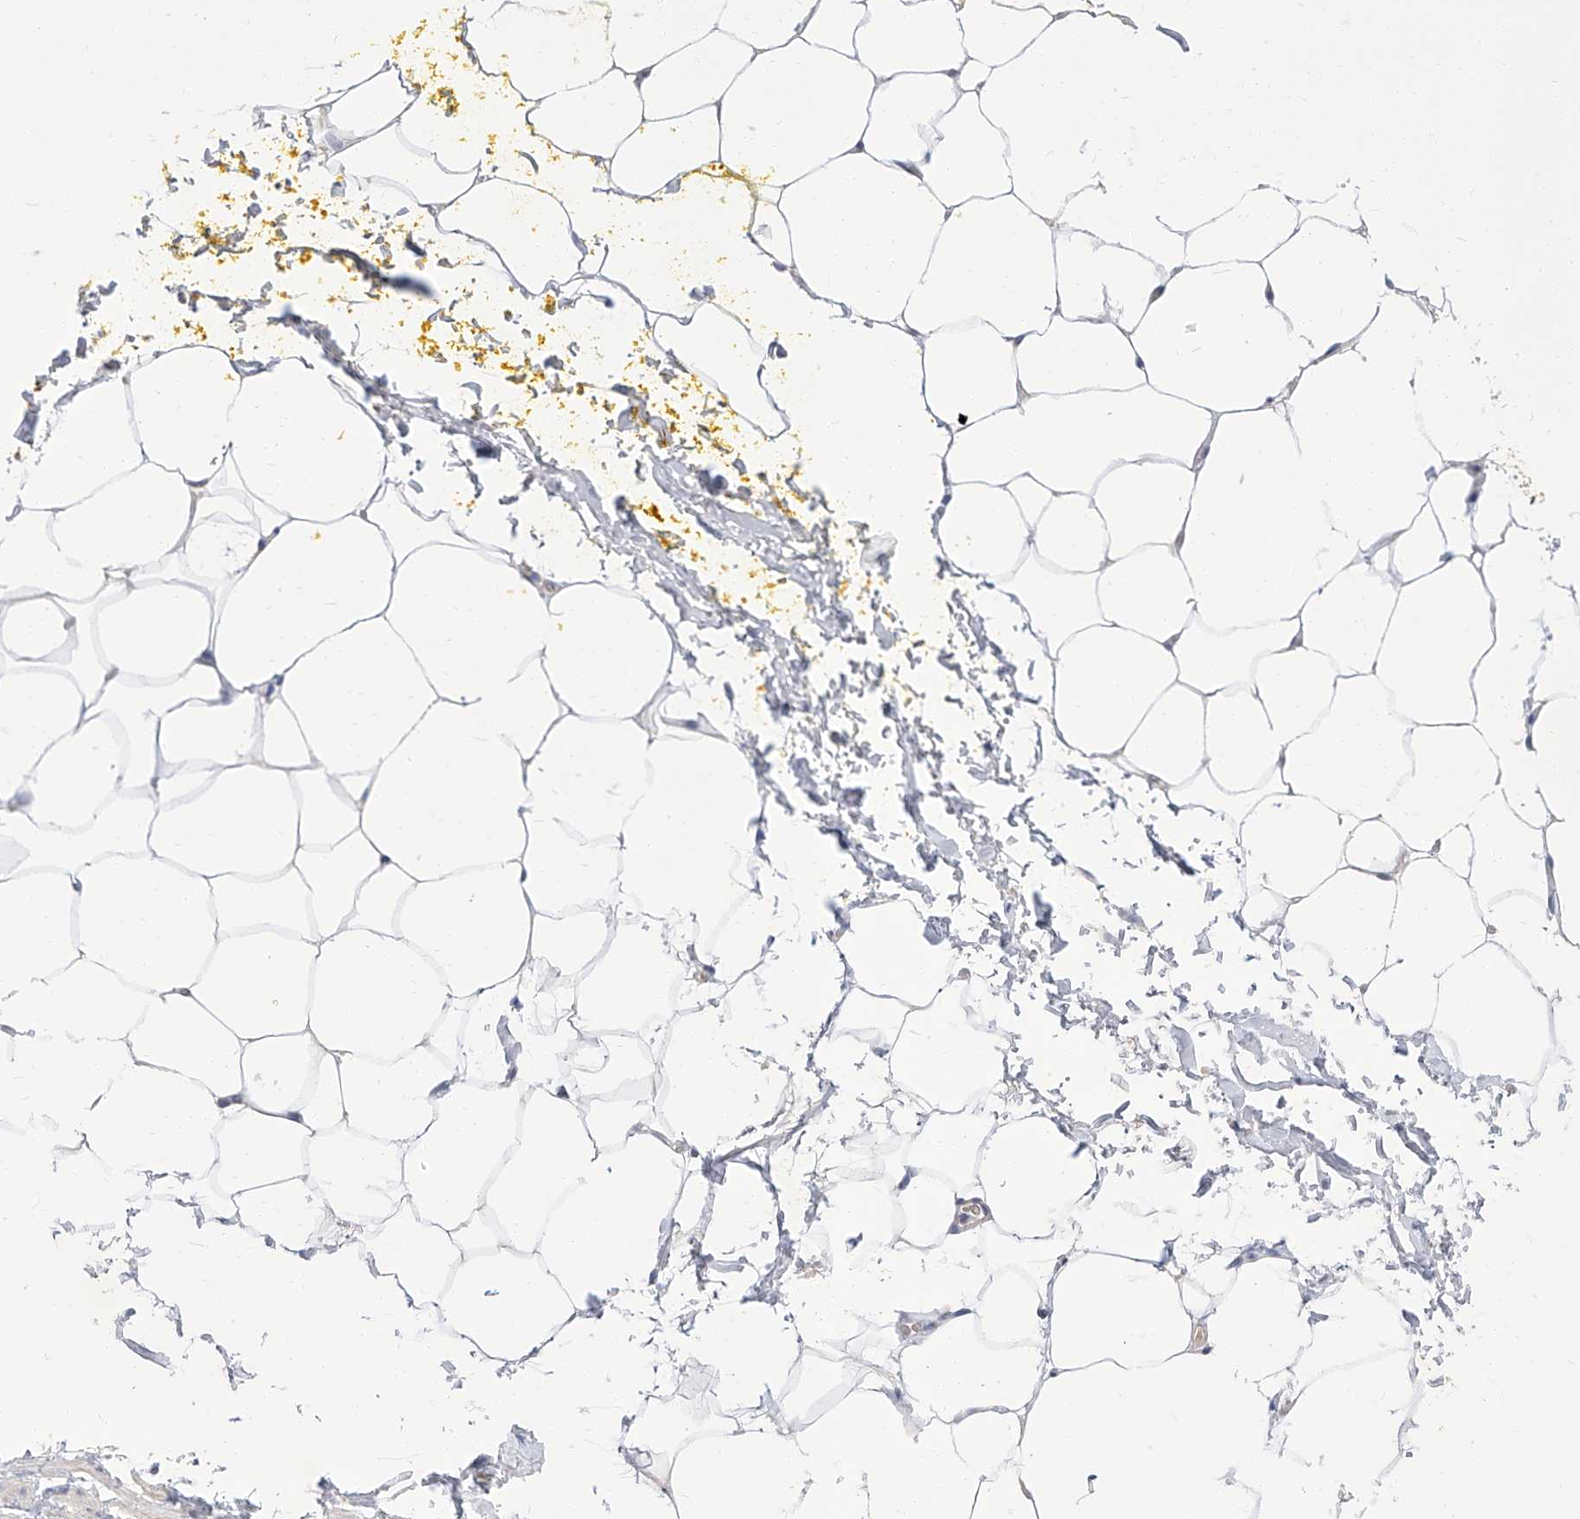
{"staining": {"intensity": "negative", "quantity": "none", "location": "none"}, "tissue": "adipose tissue", "cell_type": "Adipocytes", "image_type": "normal", "snomed": [{"axis": "morphology", "description": "Normal tissue, NOS"}, {"axis": "morphology", "description": "Adenocarcinoma, Low grade"}, {"axis": "topography", "description": "Prostate"}, {"axis": "topography", "description": "Peripheral nerve tissue"}], "caption": "Histopathology image shows no significant protein positivity in adipocytes of benign adipose tissue. Nuclei are stained in blue.", "gene": "PARD3", "patient": {"sex": "male", "age": 63}}